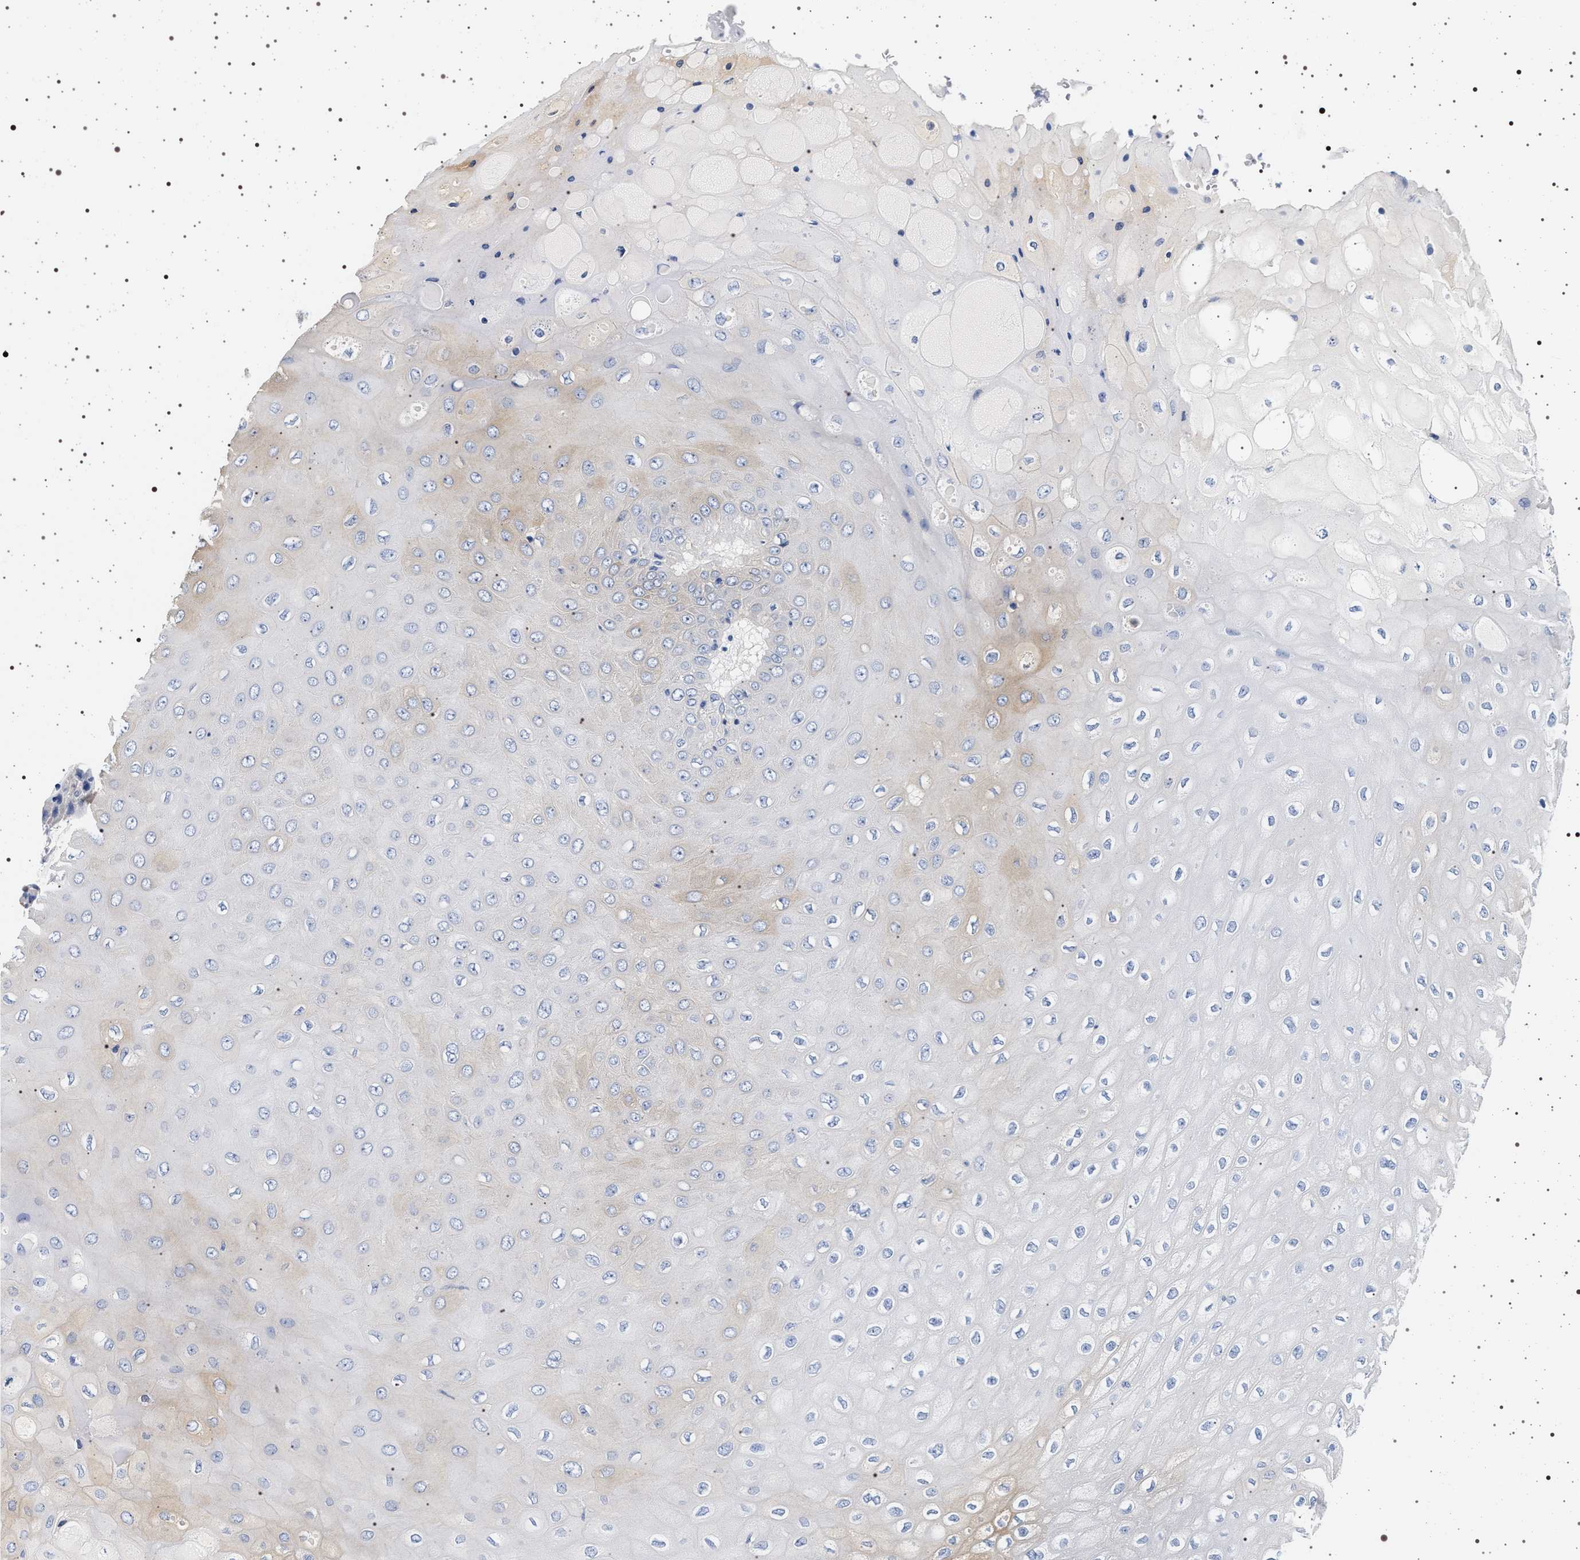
{"staining": {"intensity": "weak", "quantity": "<25%", "location": "cytoplasmic/membranous"}, "tissue": "colorectal cancer", "cell_type": "Tumor cells", "image_type": "cancer", "snomed": [{"axis": "morphology", "description": "Adenocarcinoma, NOS"}, {"axis": "topography", "description": "Rectum"}, {"axis": "topography", "description": "Anal"}], "caption": "Immunohistochemical staining of adenocarcinoma (colorectal) shows no significant staining in tumor cells. (Immunohistochemistry (ihc), brightfield microscopy, high magnification).", "gene": "HSD17B1", "patient": {"sex": "female", "age": 89}}